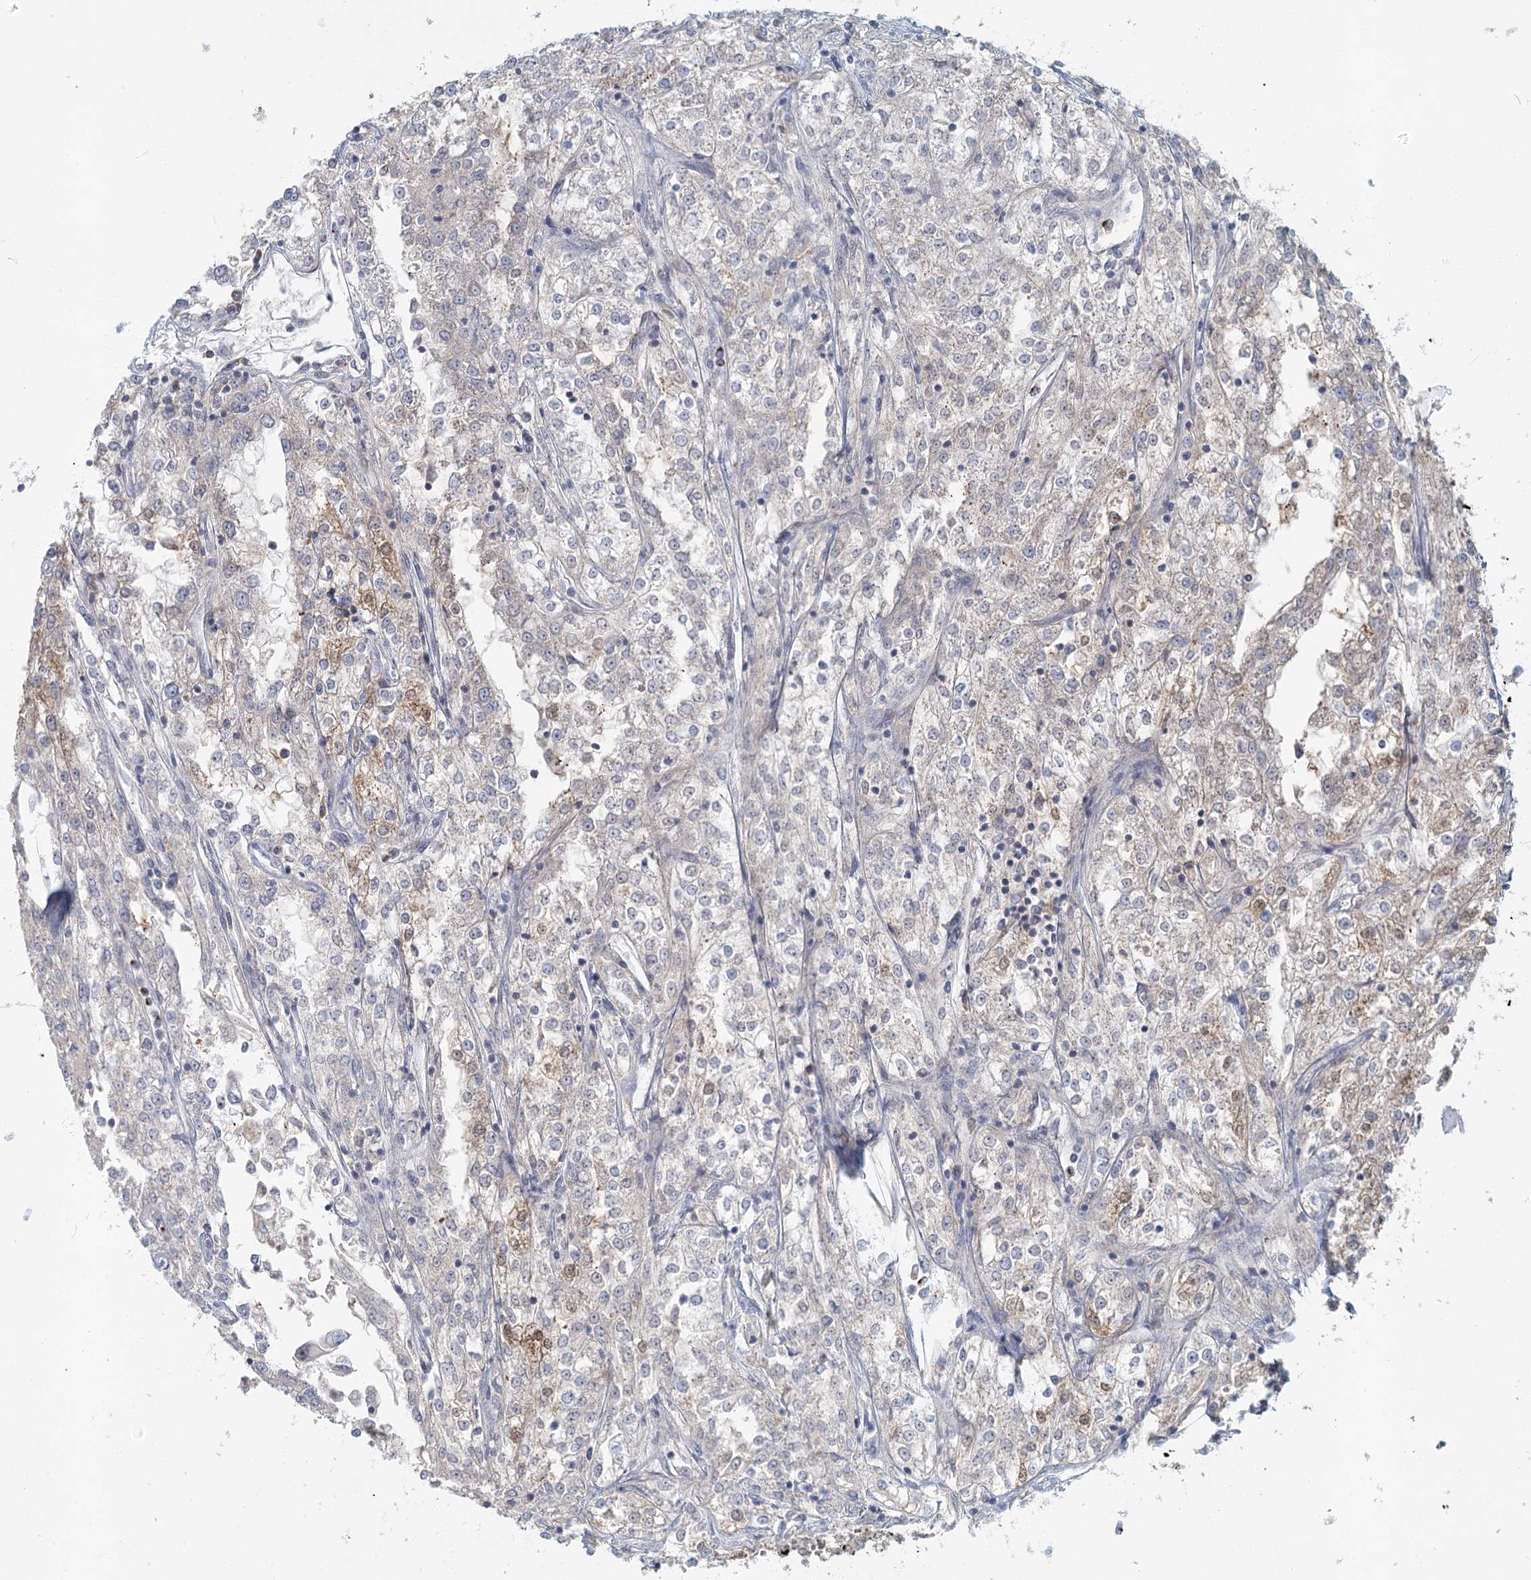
{"staining": {"intensity": "weak", "quantity": "<25%", "location": "cytoplasmic/membranous"}, "tissue": "renal cancer", "cell_type": "Tumor cells", "image_type": "cancer", "snomed": [{"axis": "morphology", "description": "Adenocarcinoma, NOS"}, {"axis": "topography", "description": "Kidney"}], "caption": "DAB (3,3'-diaminobenzidine) immunohistochemical staining of human adenocarcinoma (renal) exhibits no significant staining in tumor cells.", "gene": "ADK", "patient": {"sex": "female", "age": 52}}